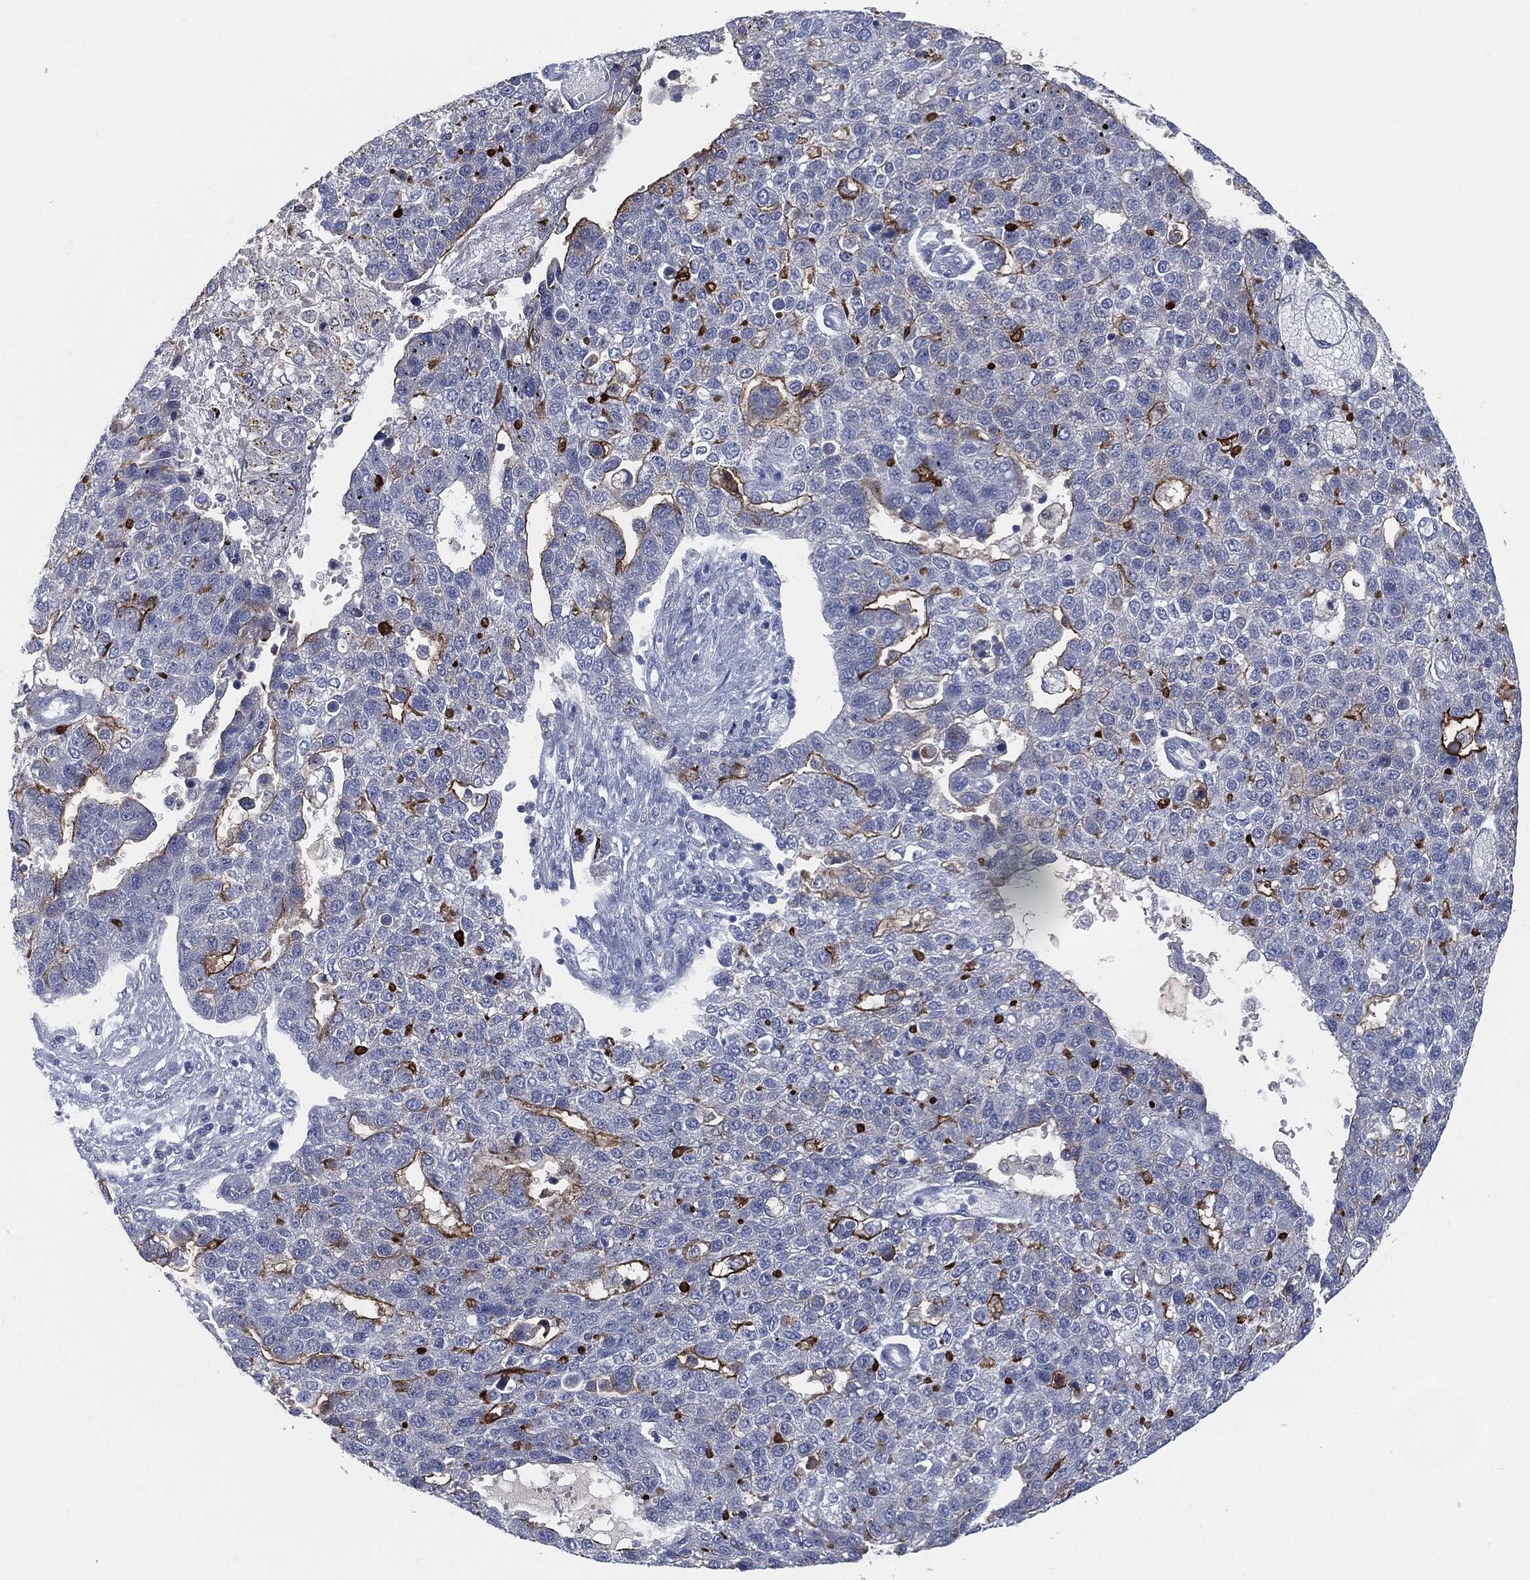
{"staining": {"intensity": "strong", "quantity": "<25%", "location": "cytoplasmic/membranous"}, "tissue": "pancreatic cancer", "cell_type": "Tumor cells", "image_type": "cancer", "snomed": [{"axis": "morphology", "description": "Adenocarcinoma, NOS"}, {"axis": "topography", "description": "Pancreas"}], "caption": "Immunohistochemistry (IHC) micrograph of human pancreatic cancer stained for a protein (brown), which reveals medium levels of strong cytoplasmic/membranous staining in approximately <25% of tumor cells.", "gene": "PROM1", "patient": {"sex": "female", "age": 61}}